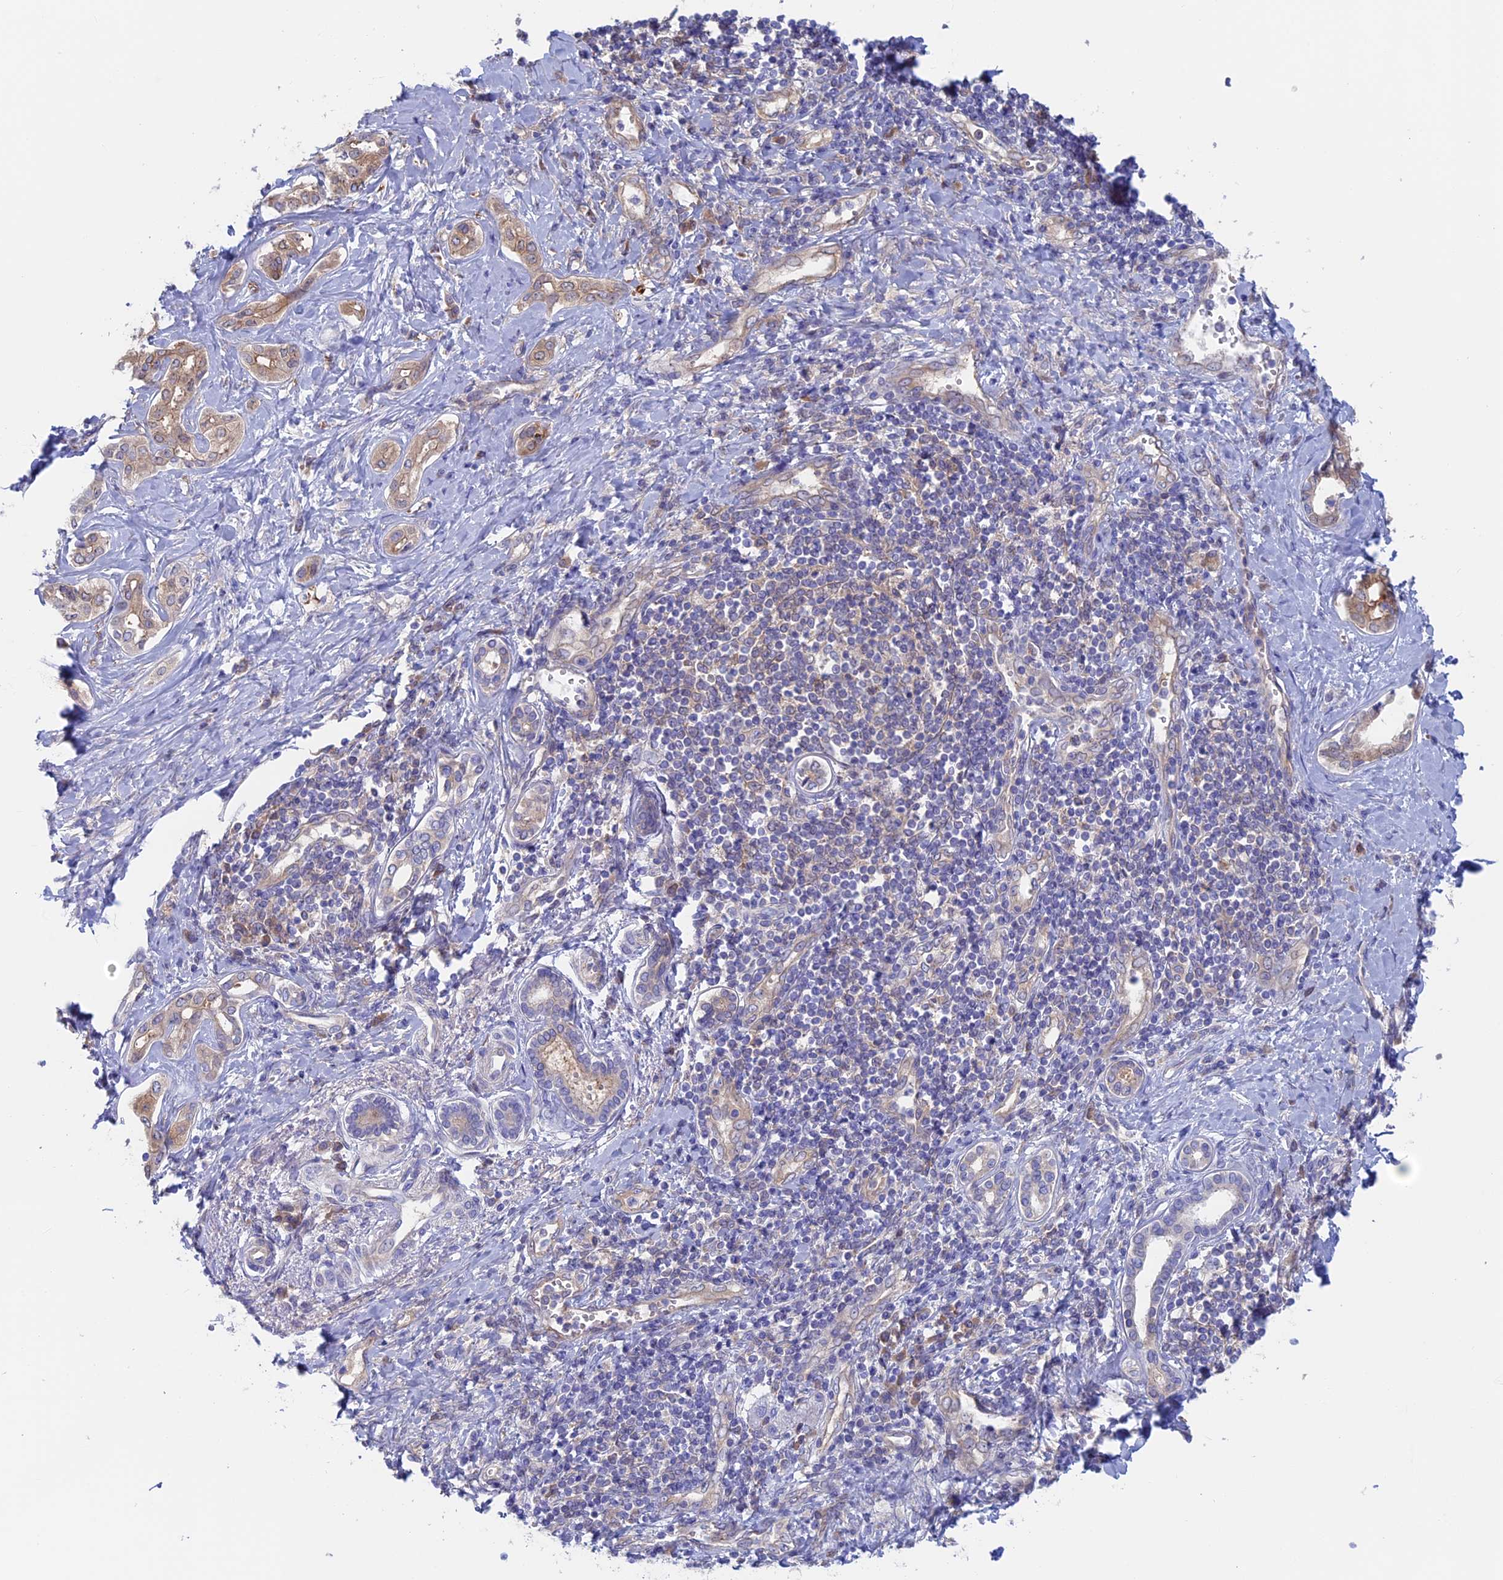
{"staining": {"intensity": "moderate", "quantity": "25%-75%", "location": "cytoplasmic/membranous"}, "tissue": "liver cancer", "cell_type": "Tumor cells", "image_type": "cancer", "snomed": [{"axis": "morphology", "description": "Cholangiocarcinoma"}, {"axis": "topography", "description": "Liver"}], "caption": "Immunohistochemistry photomicrograph of human liver cholangiocarcinoma stained for a protein (brown), which demonstrates medium levels of moderate cytoplasmic/membranous positivity in approximately 25%-75% of tumor cells.", "gene": "SYNDIG1L", "patient": {"sex": "female", "age": 77}}